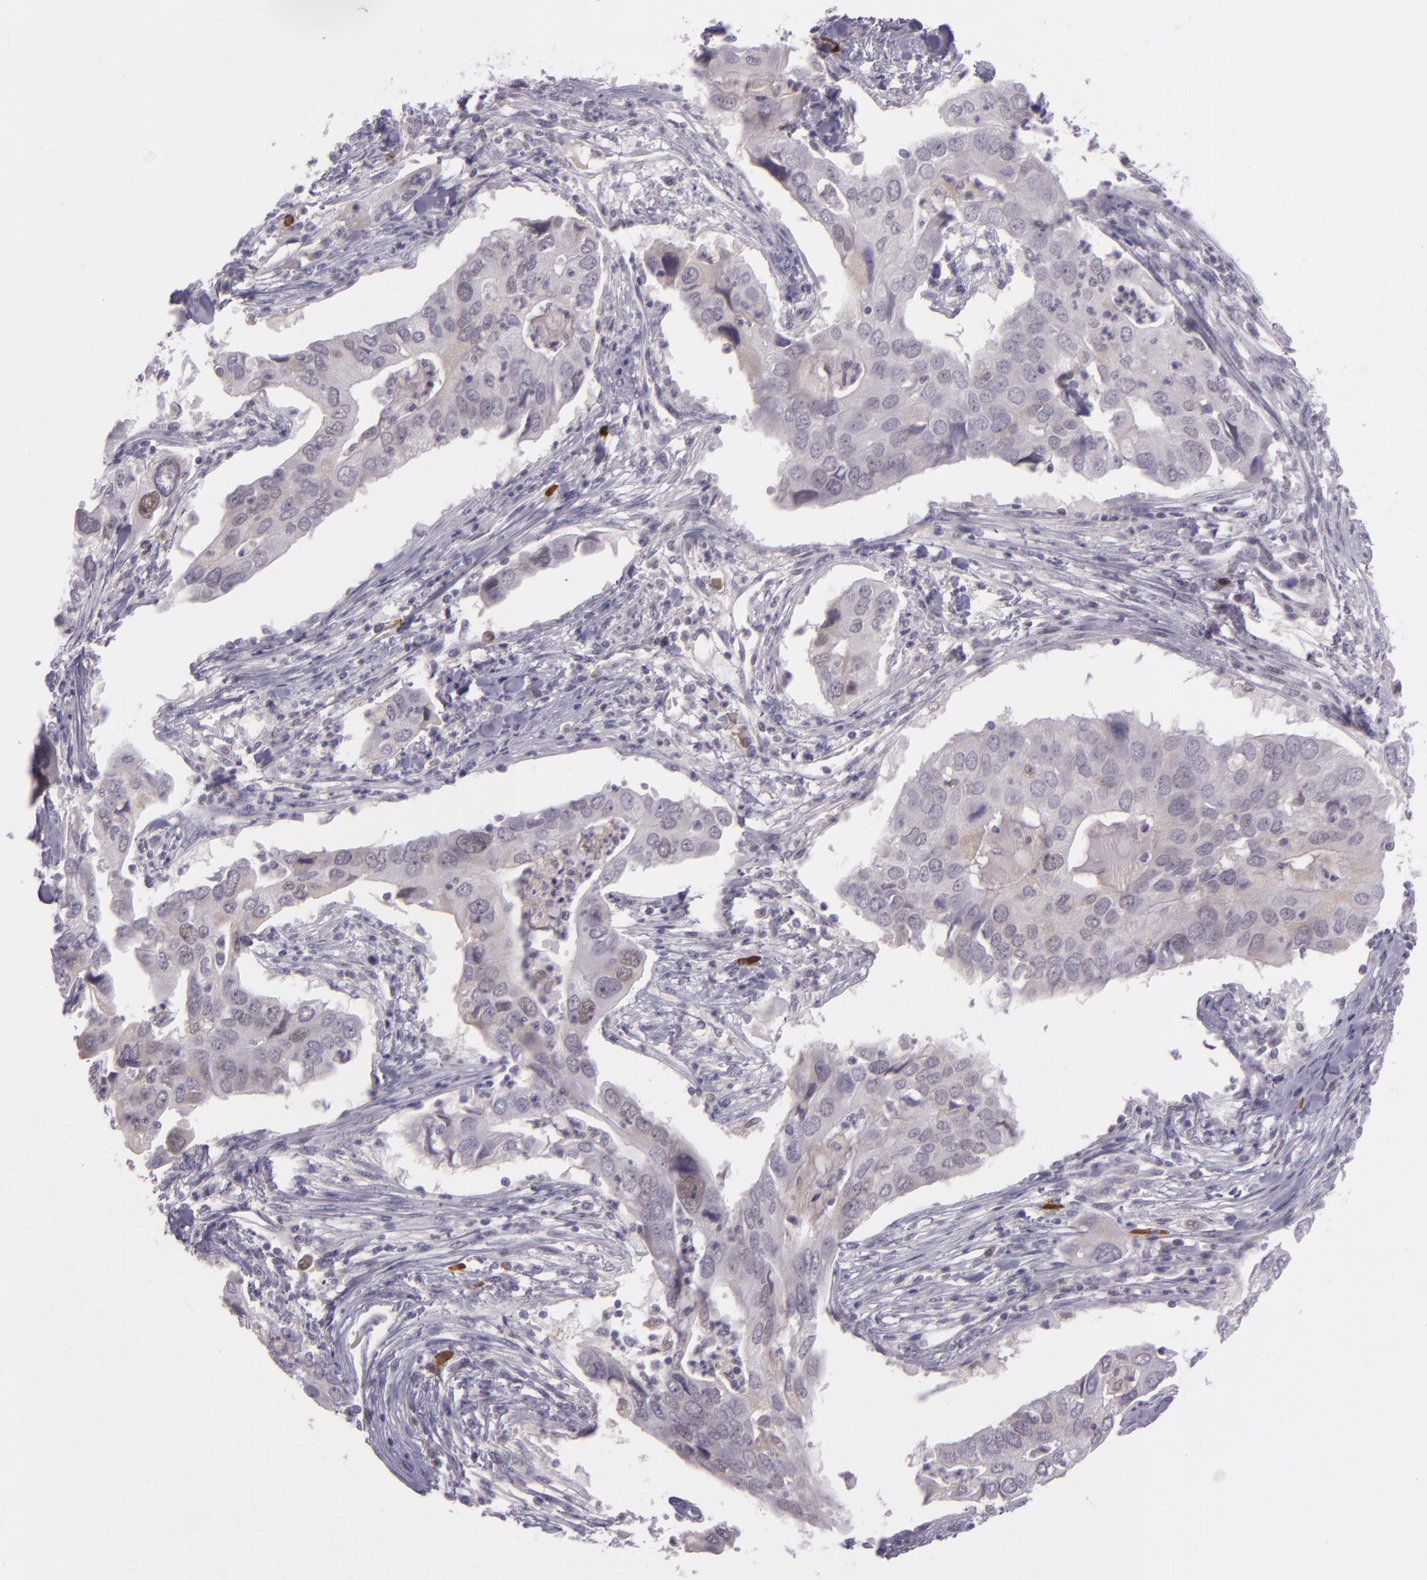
{"staining": {"intensity": "negative", "quantity": "none", "location": "none"}, "tissue": "lung cancer", "cell_type": "Tumor cells", "image_type": "cancer", "snomed": [{"axis": "morphology", "description": "Adenocarcinoma, NOS"}, {"axis": "topography", "description": "Lung"}], "caption": "IHC image of lung adenocarcinoma stained for a protein (brown), which displays no staining in tumor cells.", "gene": "CHEK2", "patient": {"sex": "male", "age": 48}}